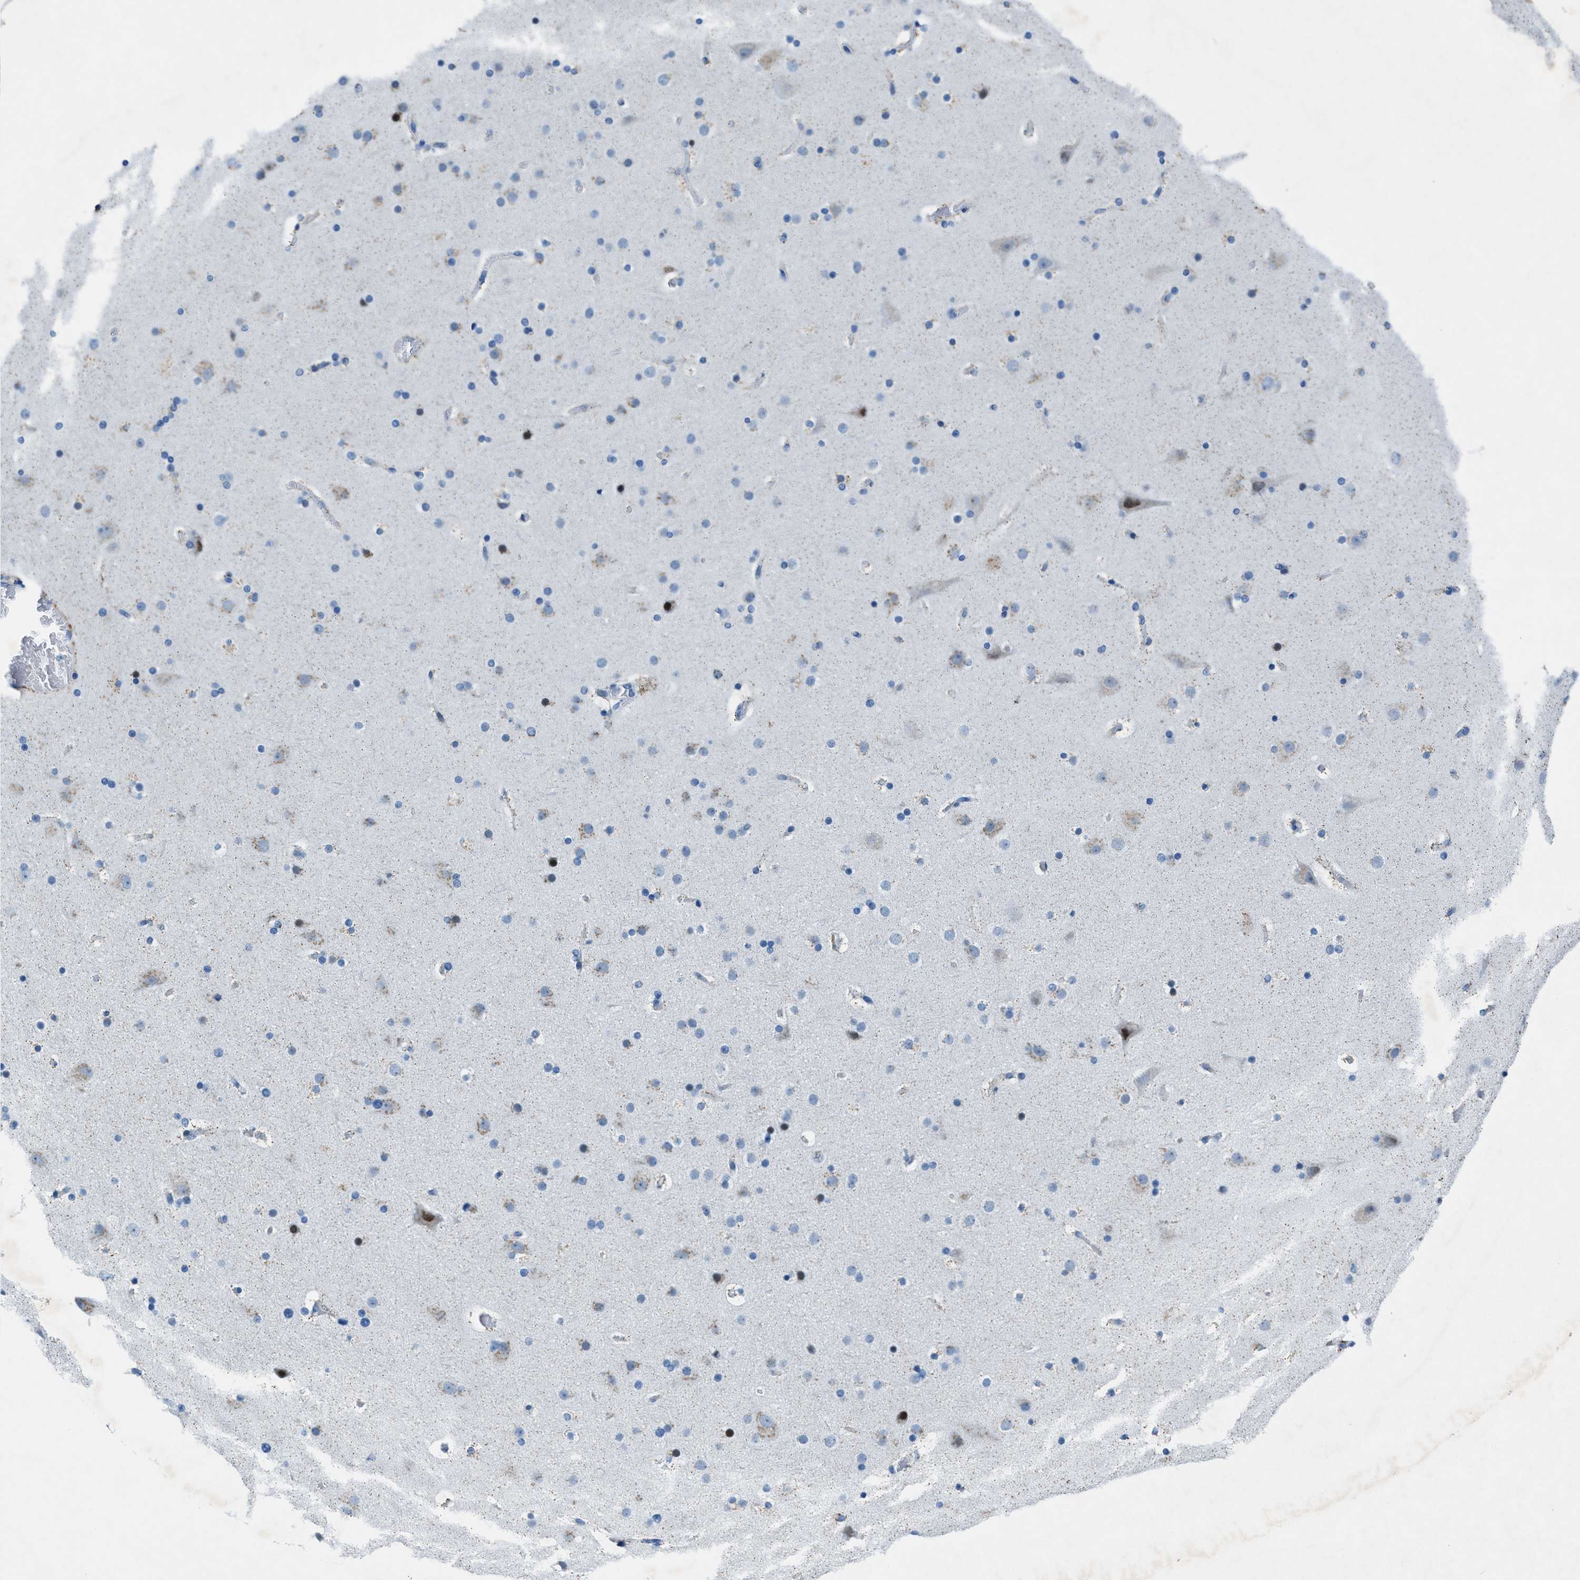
{"staining": {"intensity": "negative", "quantity": "none", "location": "none"}, "tissue": "cerebral cortex", "cell_type": "Endothelial cells", "image_type": "normal", "snomed": [{"axis": "morphology", "description": "Normal tissue, NOS"}, {"axis": "topography", "description": "Cerebral cortex"}], "caption": "The micrograph exhibits no significant expression in endothelial cells of cerebral cortex. (Stains: DAB immunohistochemistry (IHC) with hematoxylin counter stain, Microscopy: brightfield microscopy at high magnification).", "gene": "GALNT17", "patient": {"sex": "male", "age": 57}}